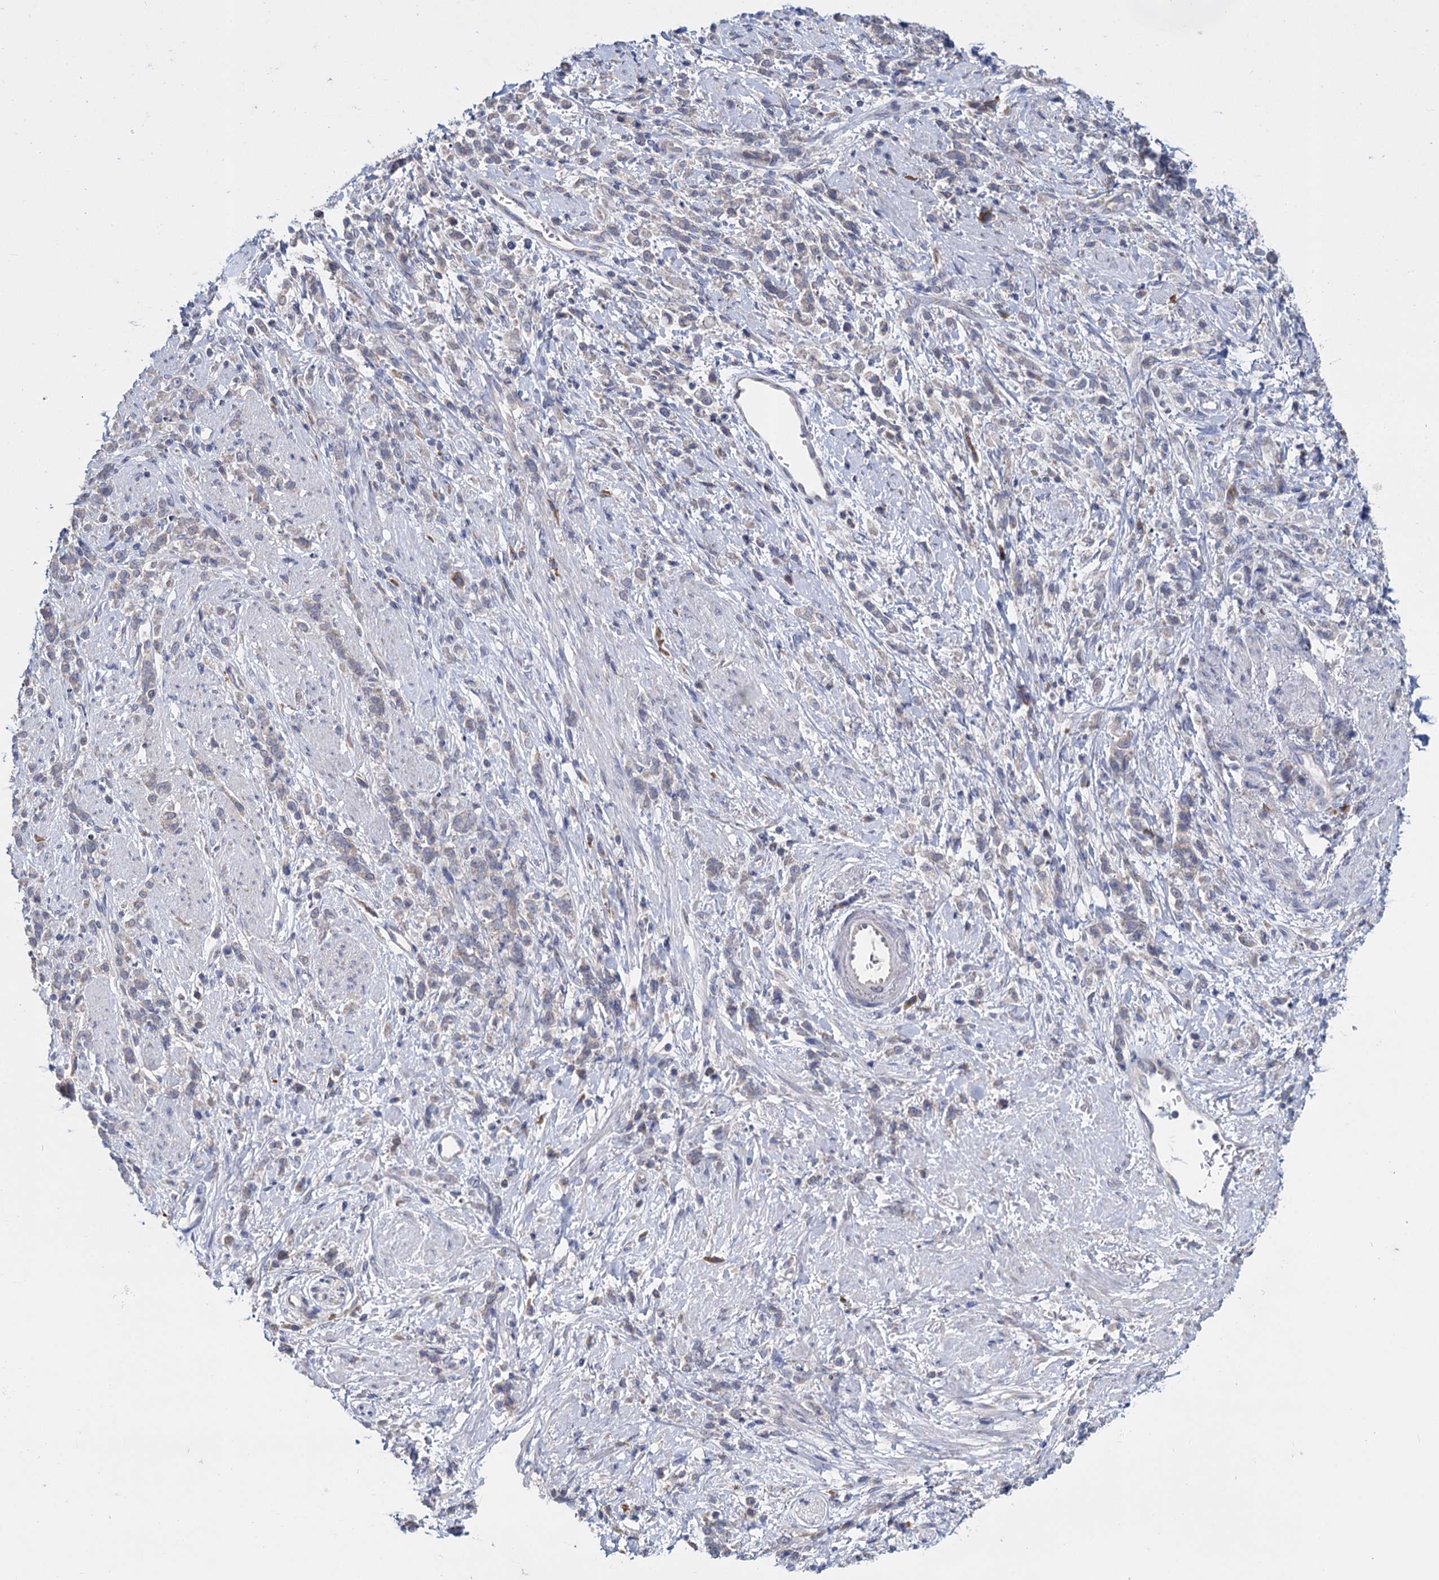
{"staining": {"intensity": "negative", "quantity": "none", "location": "none"}, "tissue": "stomach cancer", "cell_type": "Tumor cells", "image_type": "cancer", "snomed": [{"axis": "morphology", "description": "Adenocarcinoma, NOS"}, {"axis": "topography", "description": "Stomach"}], "caption": "Protein analysis of adenocarcinoma (stomach) reveals no significant positivity in tumor cells. (IHC, brightfield microscopy, high magnification).", "gene": "GSTM2", "patient": {"sex": "female", "age": 60}}